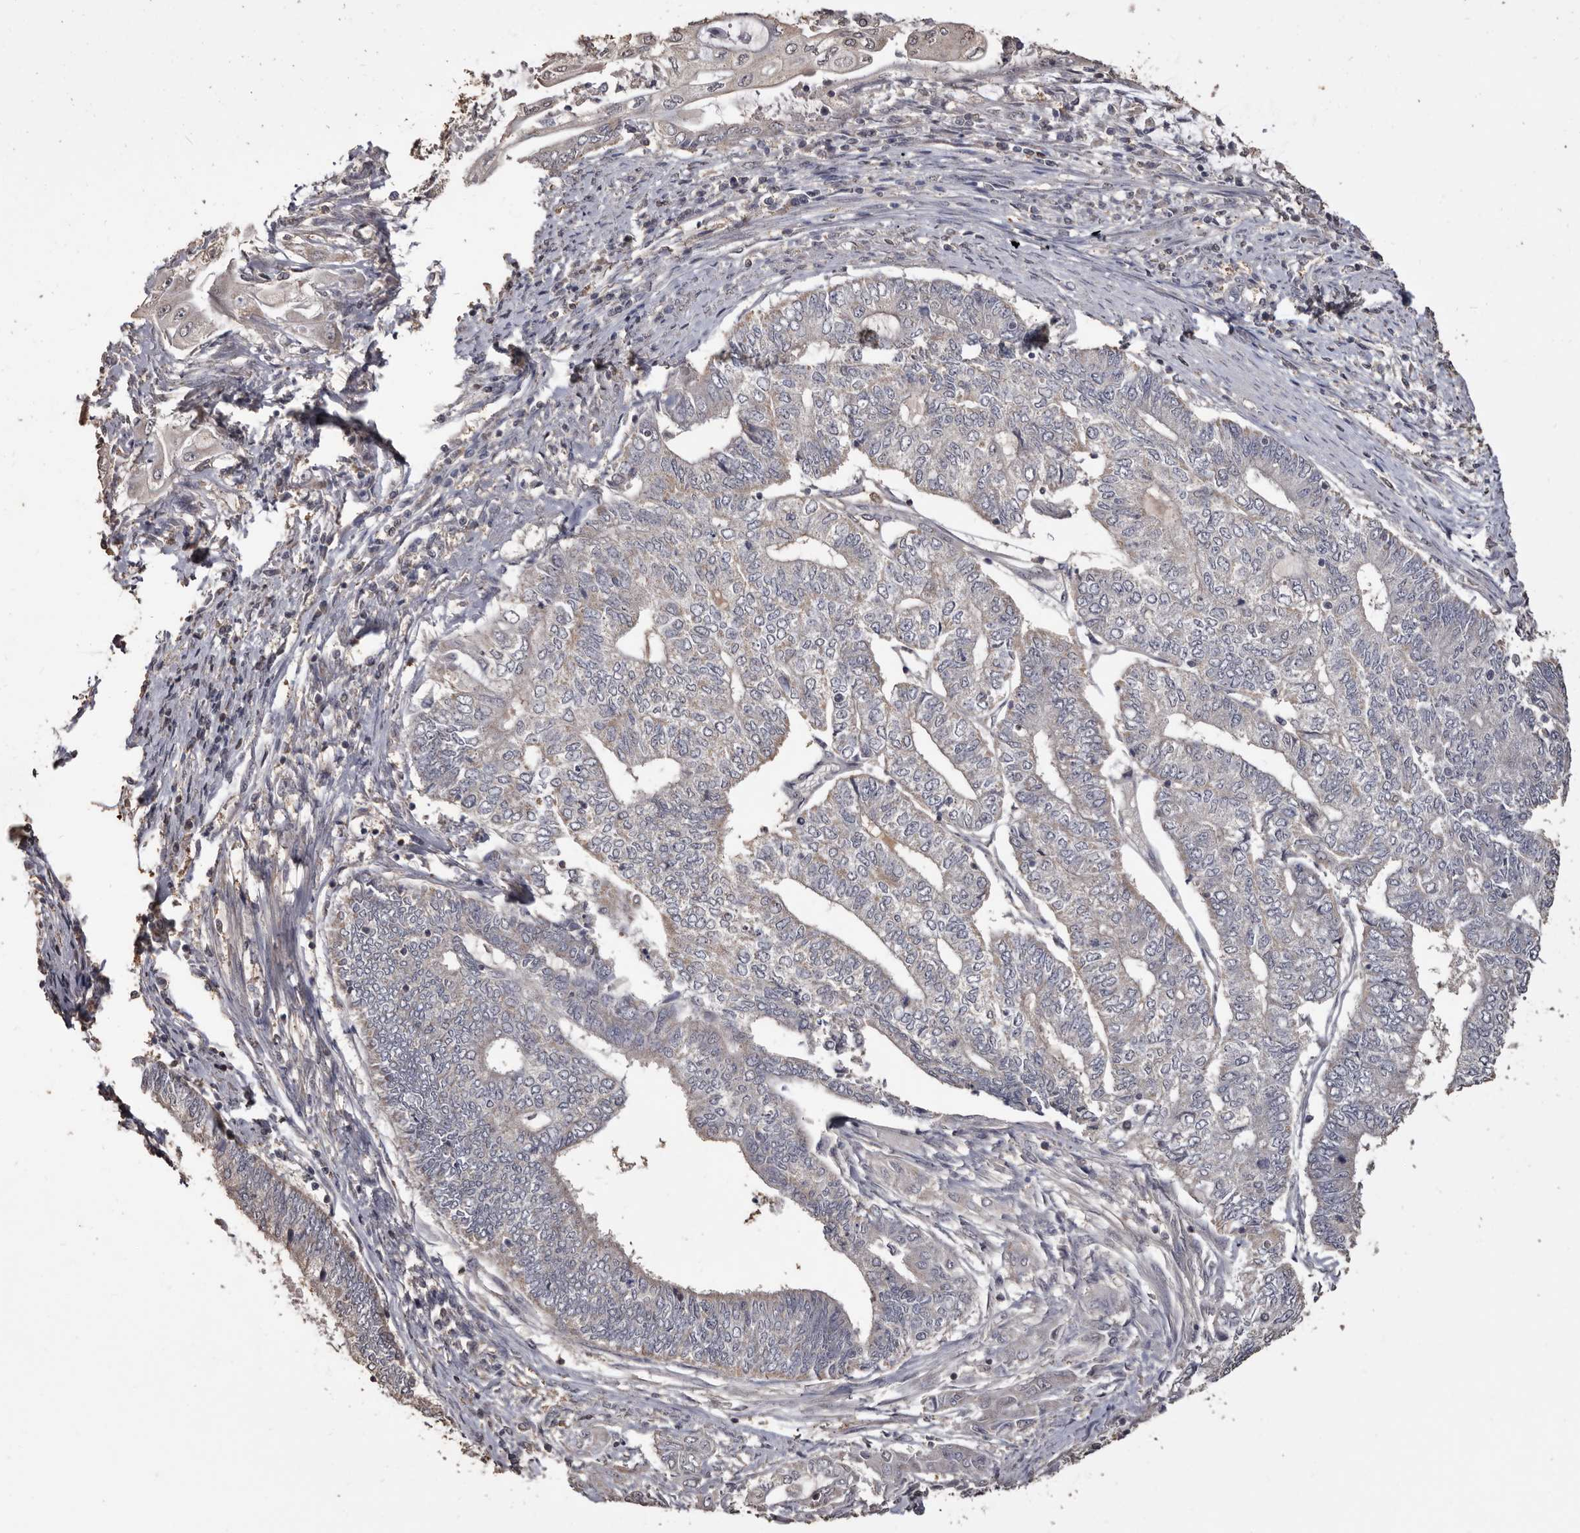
{"staining": {"intensity": "negative", "quantity": "none", "location": "none"}, "tissue": "endometrial cancer", "cell_type": "Tumor cells", "image_type": "cancer", "snomed": [{"axis": "morphology", "description": "Adenocarcinoma, NOS"}, {"axis": "topography", "description": "Uterus"}, {"axis": "topography", "description": "Endometrium"}], "caption": "Tumor cells are negative for protein expression in human endometrial adenocarcinoma.", "gene": "INAVA", "patient": {"sex": "female", "age": 70}}